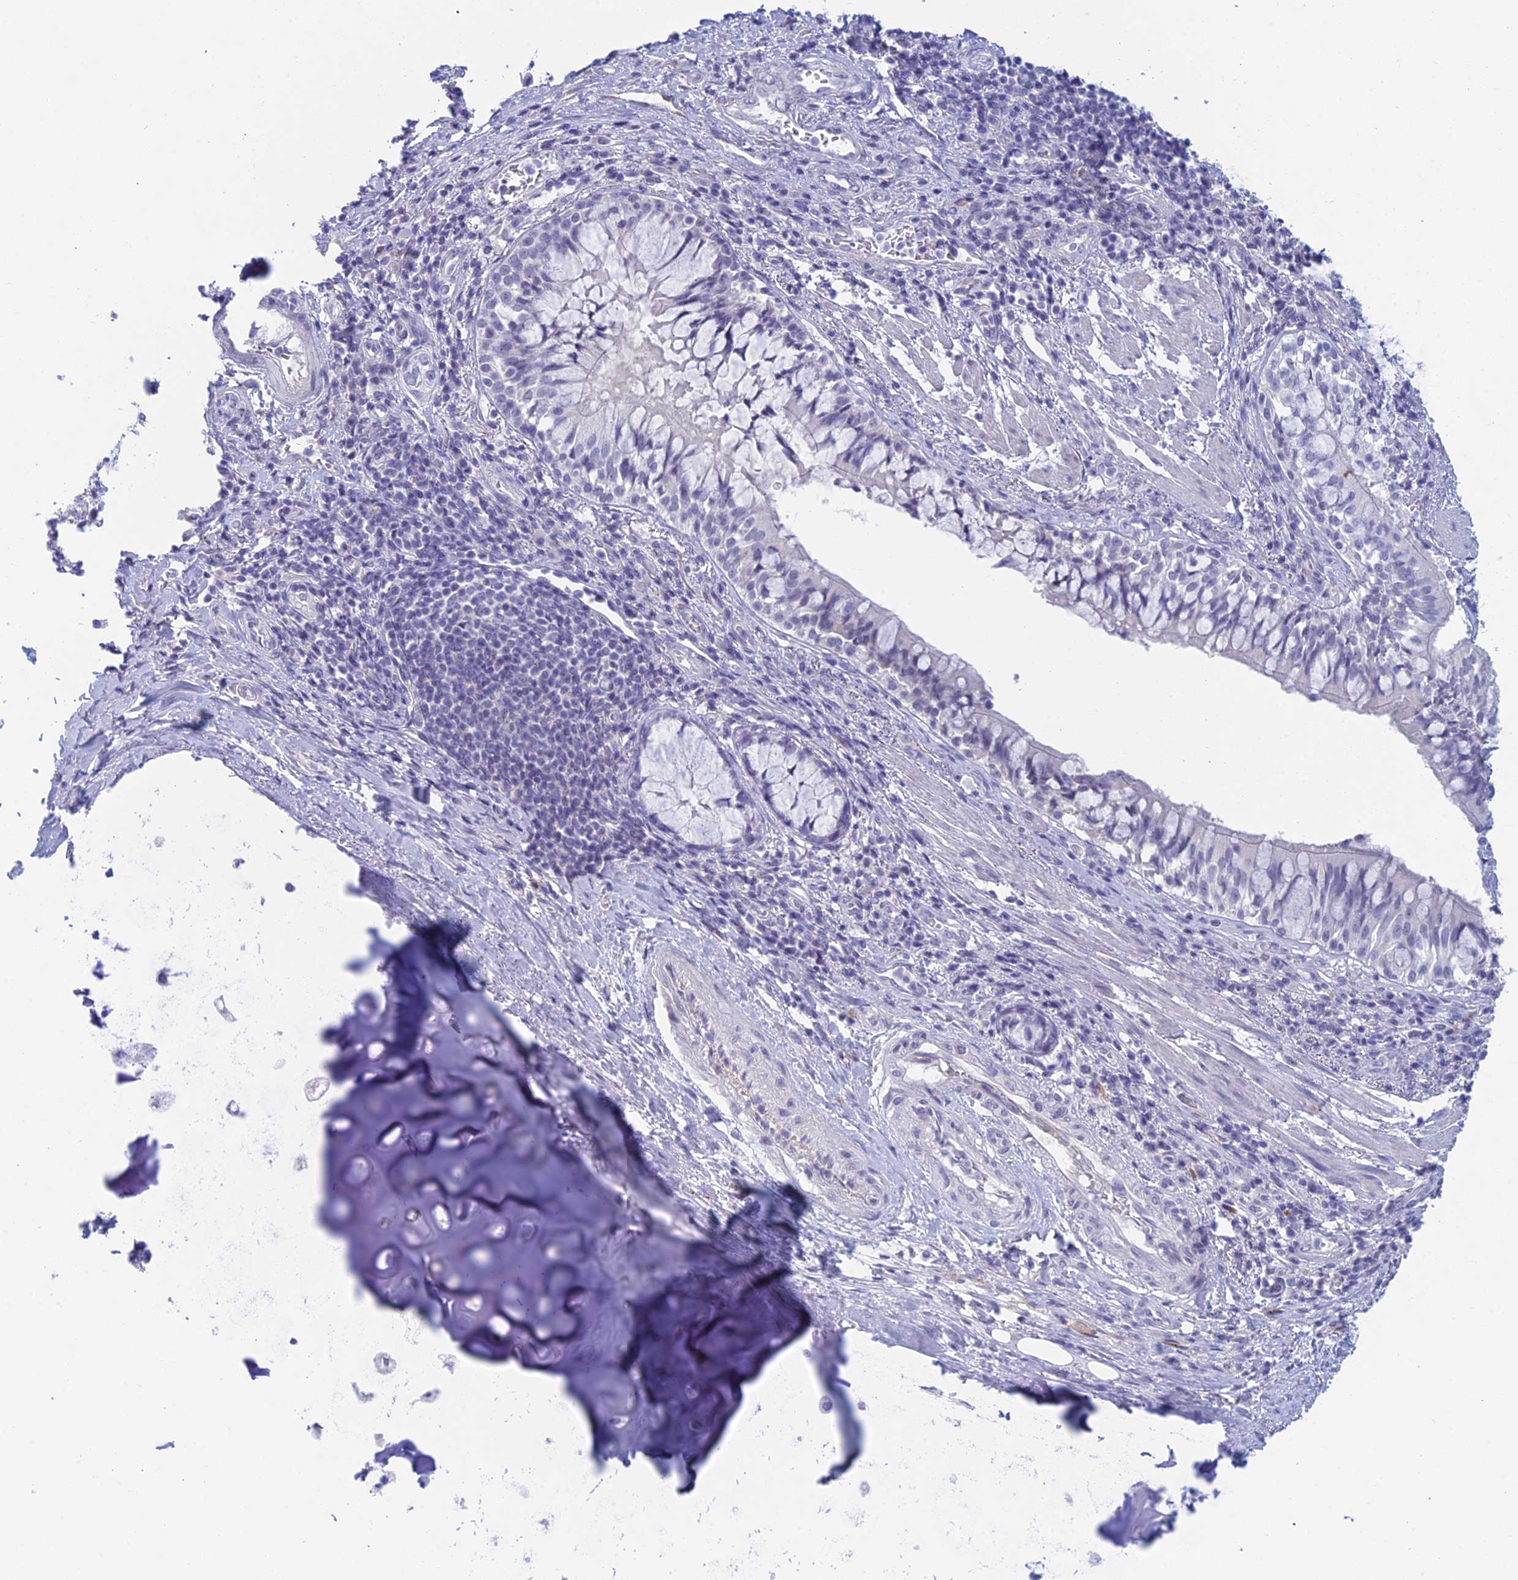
{"staining": {"intensity": "negative", "quantity": "none", "location": "none"}, "tissue": "adipose tissue", "cell_type": "Adipocytes", "image_type": "normal", "snomed": [{"axis": "morphology", "description": "Normal tissue, NOS"}, {"axis": "morphology", "description": "Squamous cell carcinoma, NOS"}, {"axis": "topography", "description": "Bronchus"}, {"axis": "topography", "description": "Lung"}], "caption": "This is an immunohistochemistry histopathology image of unremarkable adipose tissue. There is no staining in adipocytes.", "gene": "TMEM161B", "patient": {"sex": "male", "age": 64}}